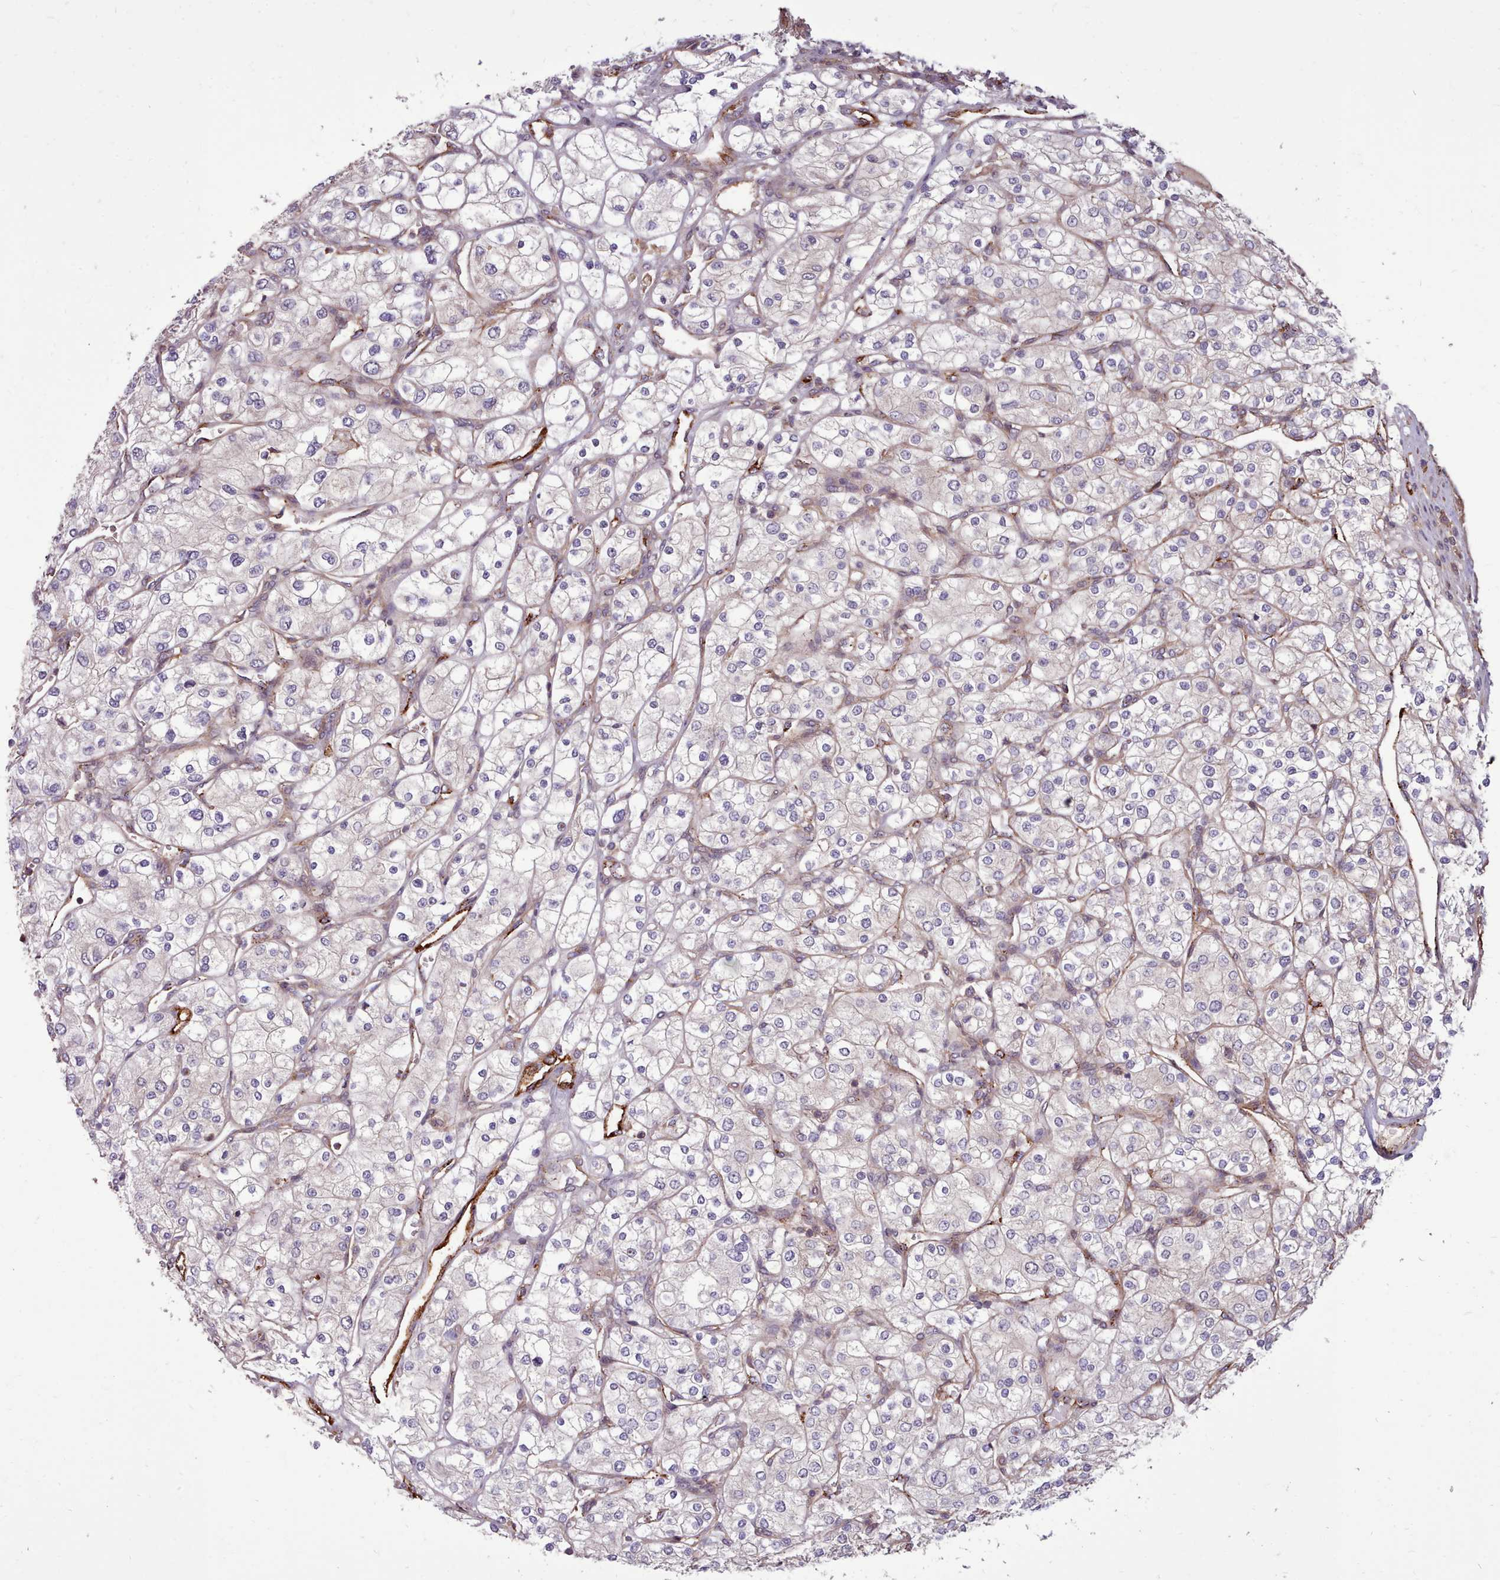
{"staining": {"intensity": "negative", "quantity": "none", "location": "none"}, "tissue": "renal cancer", "cell_type": "Tumor cells", "image_type": "cancer", "snomed": [{"axis": "morphology", "description": "Adenocarcinoma, NOS"}, {"axis": "topography", "description": "Kidney"}], "caption": "High magnification brightfield microscopy of renal adenocarcinoma stained with DAB (brown) and counterstained with hematoxylin (blue): tumor cells show no significant staining.", "gene": "STUB1", "patient": {"sex": "male", "age": 80}}